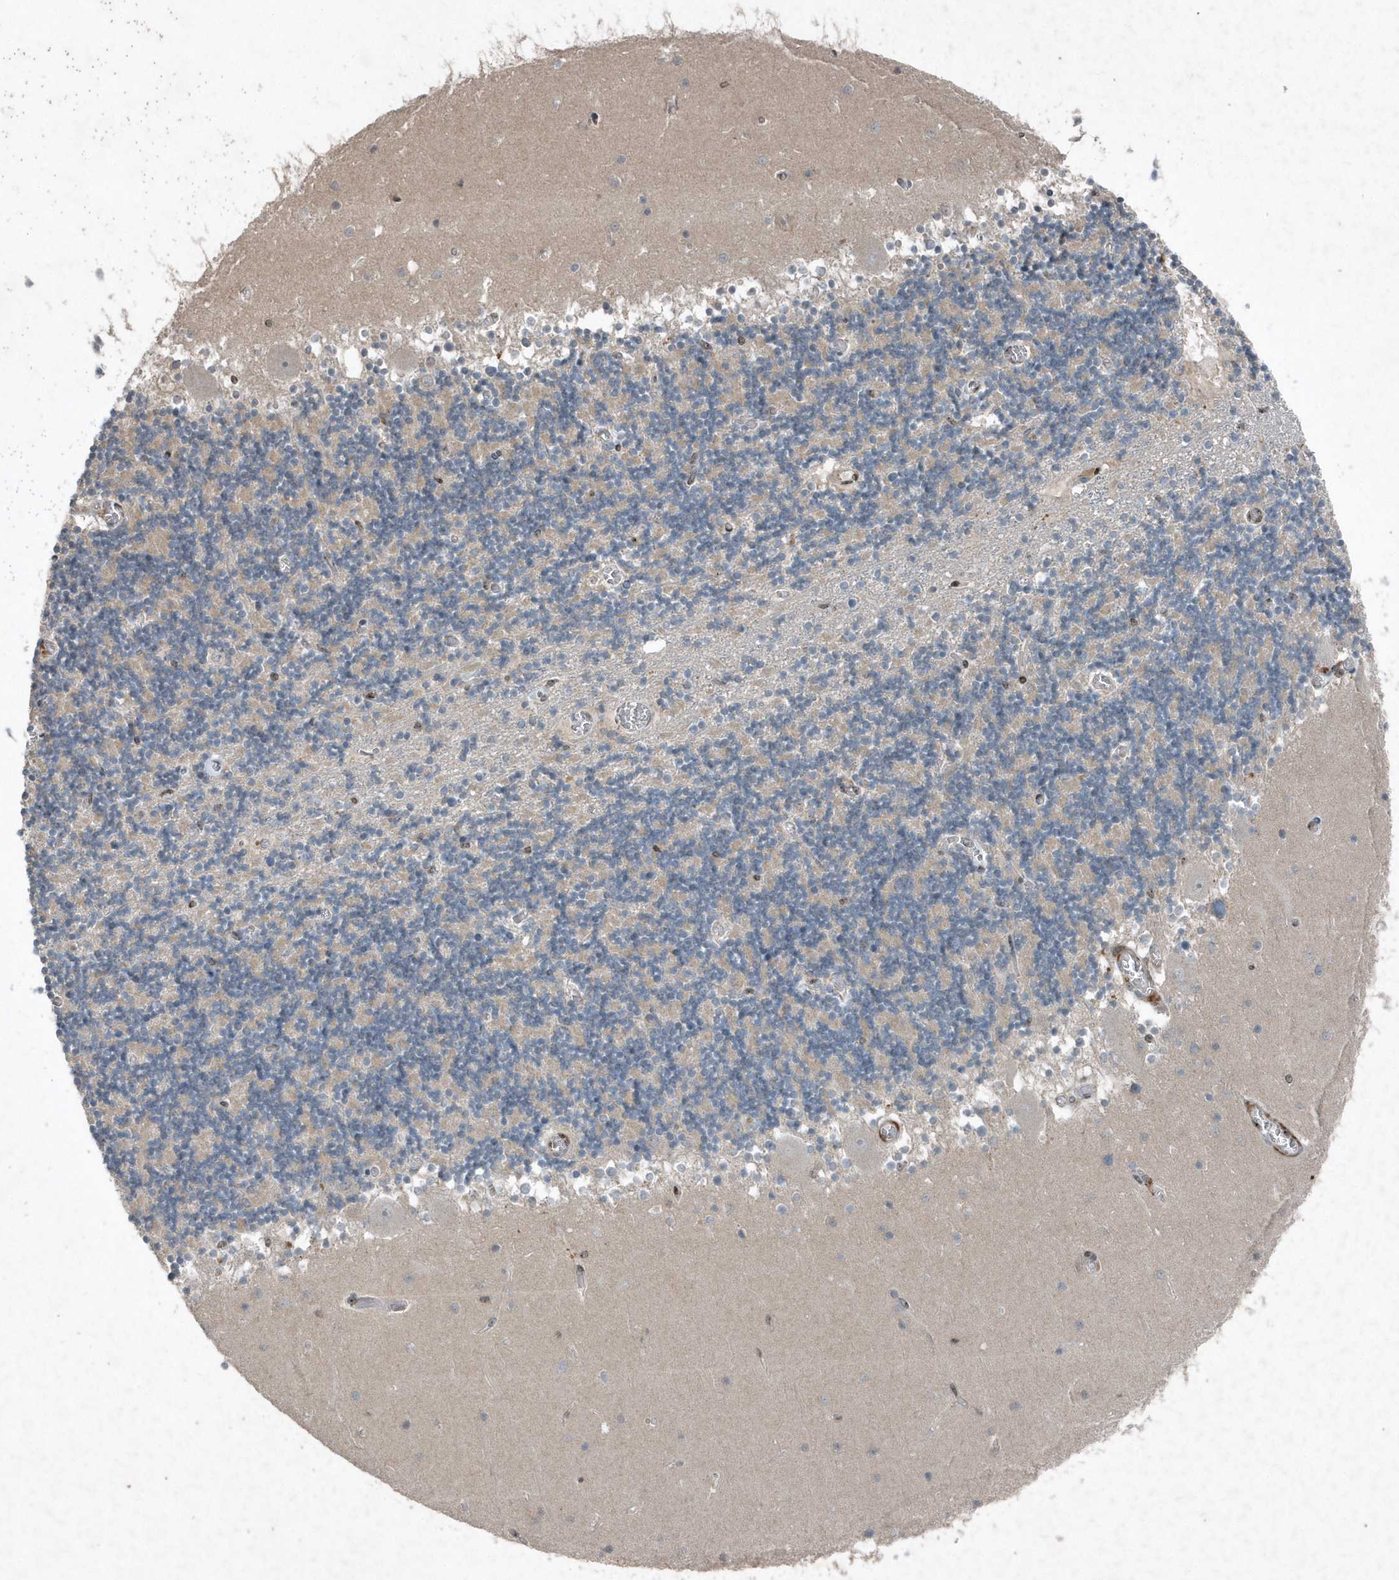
{"staining": {"intensity": "weak", "quantity": "25%-75%", "location": "cytoplasmic/membranous"}, "tissue": "cerebellum", "cell_type": "Cells in granular layer", "image_type": "normal", "snomed": [{"axis": "morphology", "description": "Normal tissue, NOS"}, {"axis": "topography", "description": "Cerebellum"}], "caption": "Protein expression analysis of benign cerebellum displays weak cytoplasmic/membranous expression in approximately 25%-75% of cells in granular layer. The protein is shown in brown color, while the nuclei are stained blue.", "gene": "QTRT2", "patient": {"sex": "female", "age": 28}}